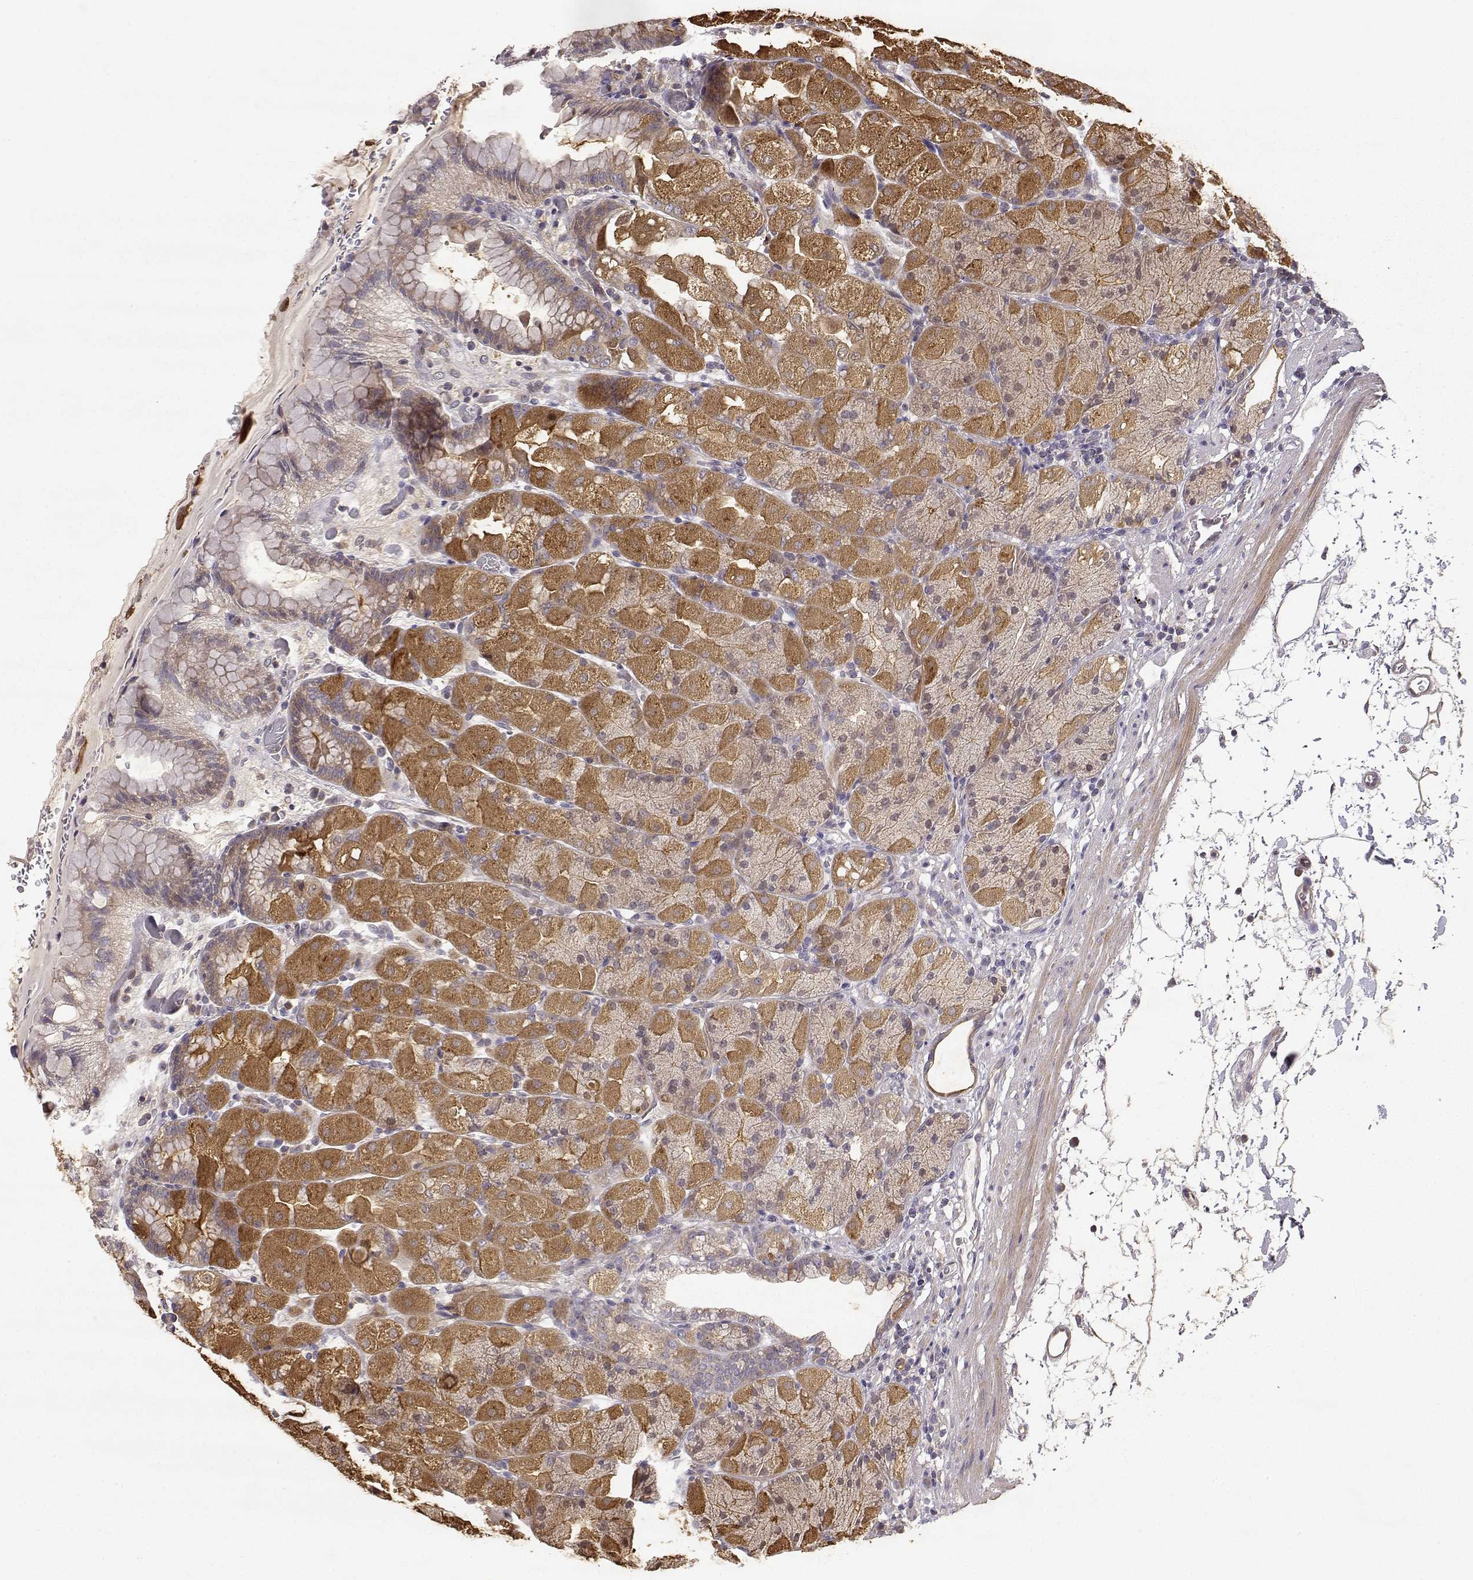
{"staining": {"intensity": "moderate", "quantity": "25%-75%", "location": "cytoplasmic/membranous"}, "tissue": "stomach", "cell_type": "Glandular cells", "image_type": "normal", "snomed": [{"axis": "morphology", "description": "Normal tissue, NOS"}, {"axis": "topography", "description": "Stomach, upper"}, {"axis": "topography", "description": "Stomach"}, {"axis": "topography", "description": "Stomach, lower"}], "caption": "The image shows a brown stain indicating the presence of a protein in the cytoplasmic/membranous of glandular cells in stomach. The staining was performed using DAB (3,3'-diaminobenzidine), with brown indicating positive protein expression. Nuclei are stained blue with hematoxylin.", "gene": "CRIM1", "patient": {"sex": "male", "age": 62}}